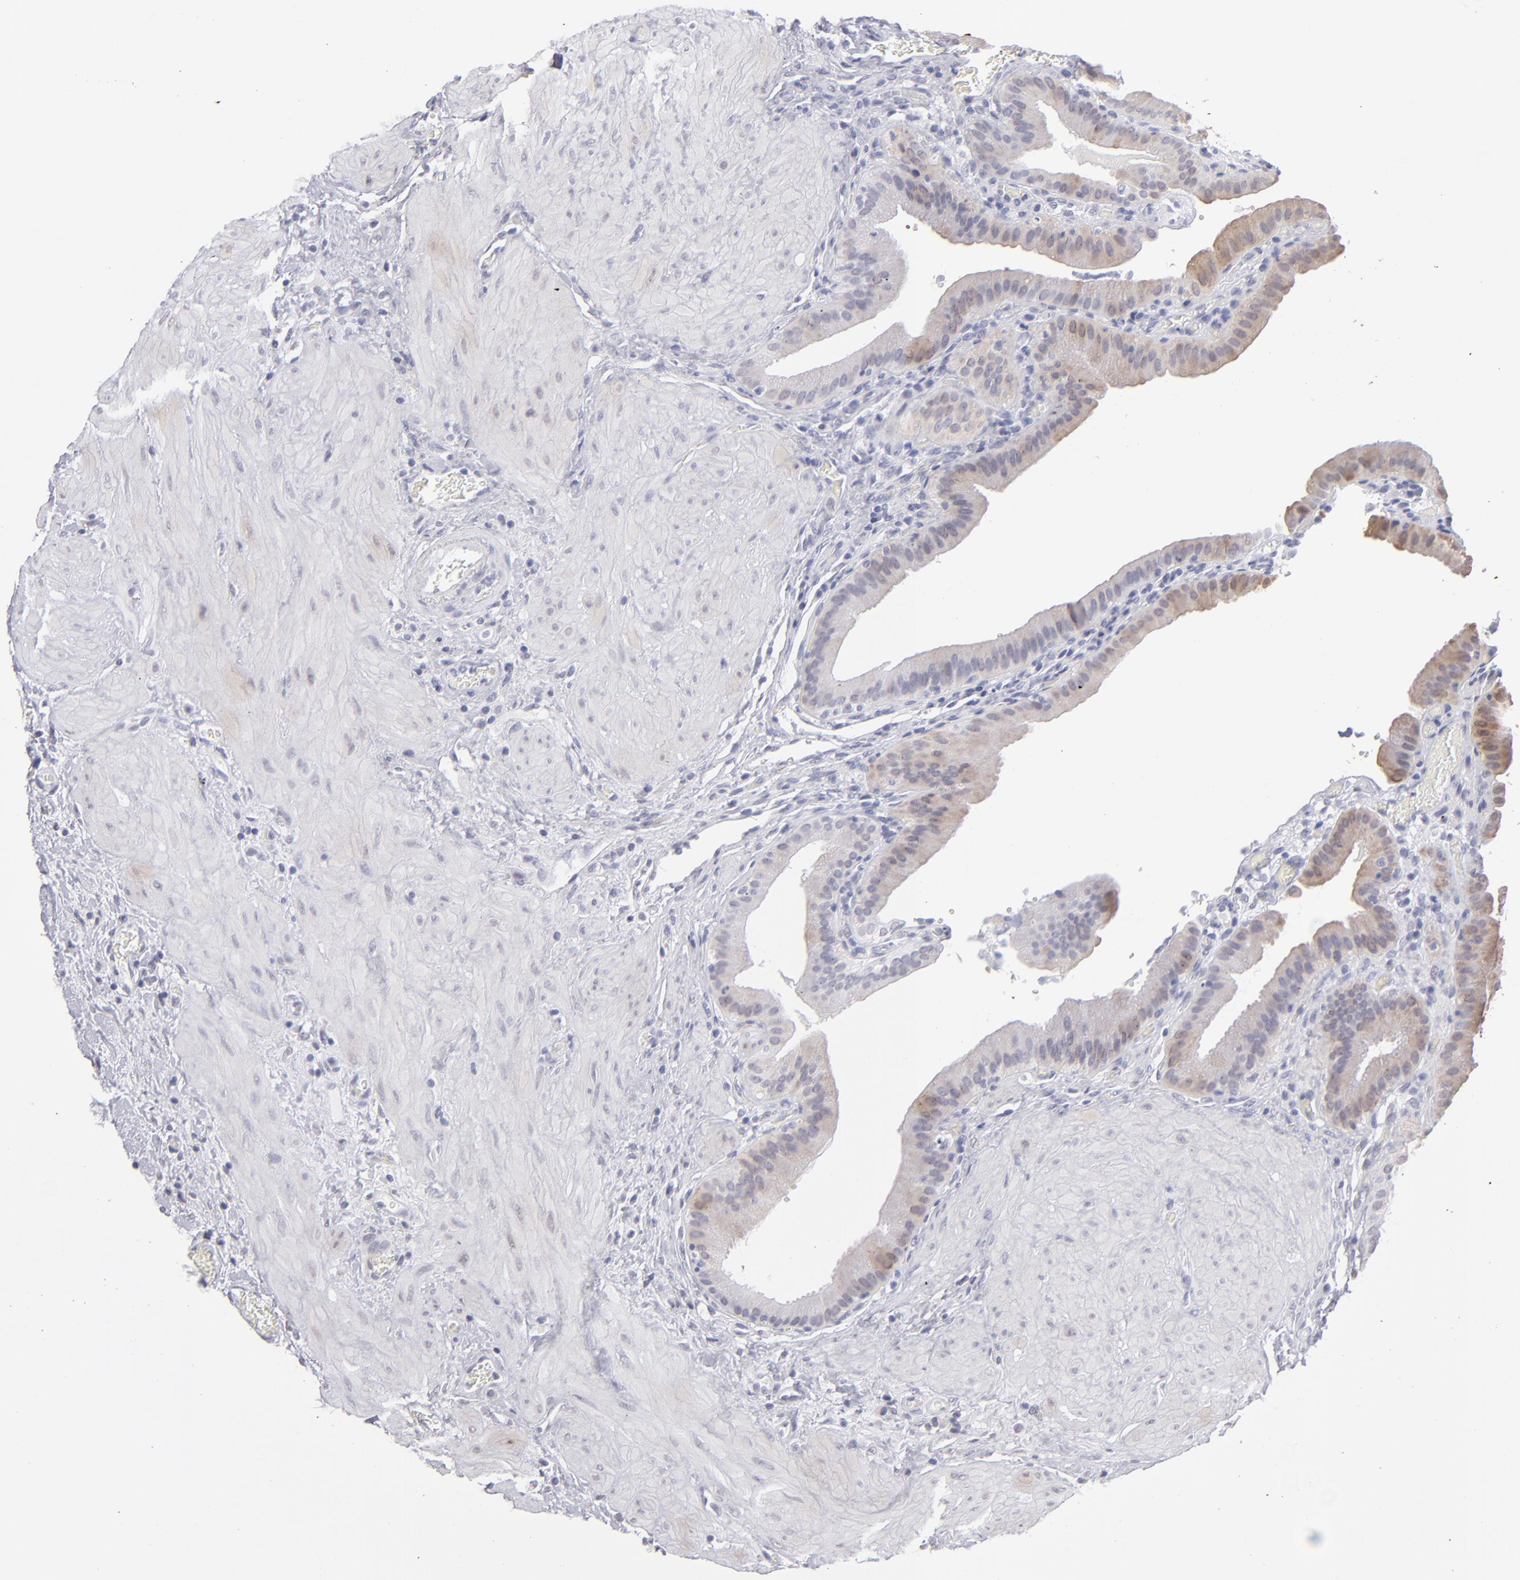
{"staining": {"intensity": "weak", "quantity": "<25%", "location": "cytoplasmic/membranous"}, "tissue": "gallbladder", "cell_type": "Glandular cells", "image_type": "normal", "snomed": [{"axis": "morphology", "description": "Normal tissue, NOS"}, {"axis": "topography", "description": "Gallbladder"}], "caption": "Benign gallbladder was stained to show a protein in brown. There is no significant expression in glandular cells. (DAB (3,3'-diaminobenzidine) immunohistochemistry visualized using brightfield microscopy, high magnification).", "gene": "ALDOB", "patient": {"sex": "female", "age": 75}}